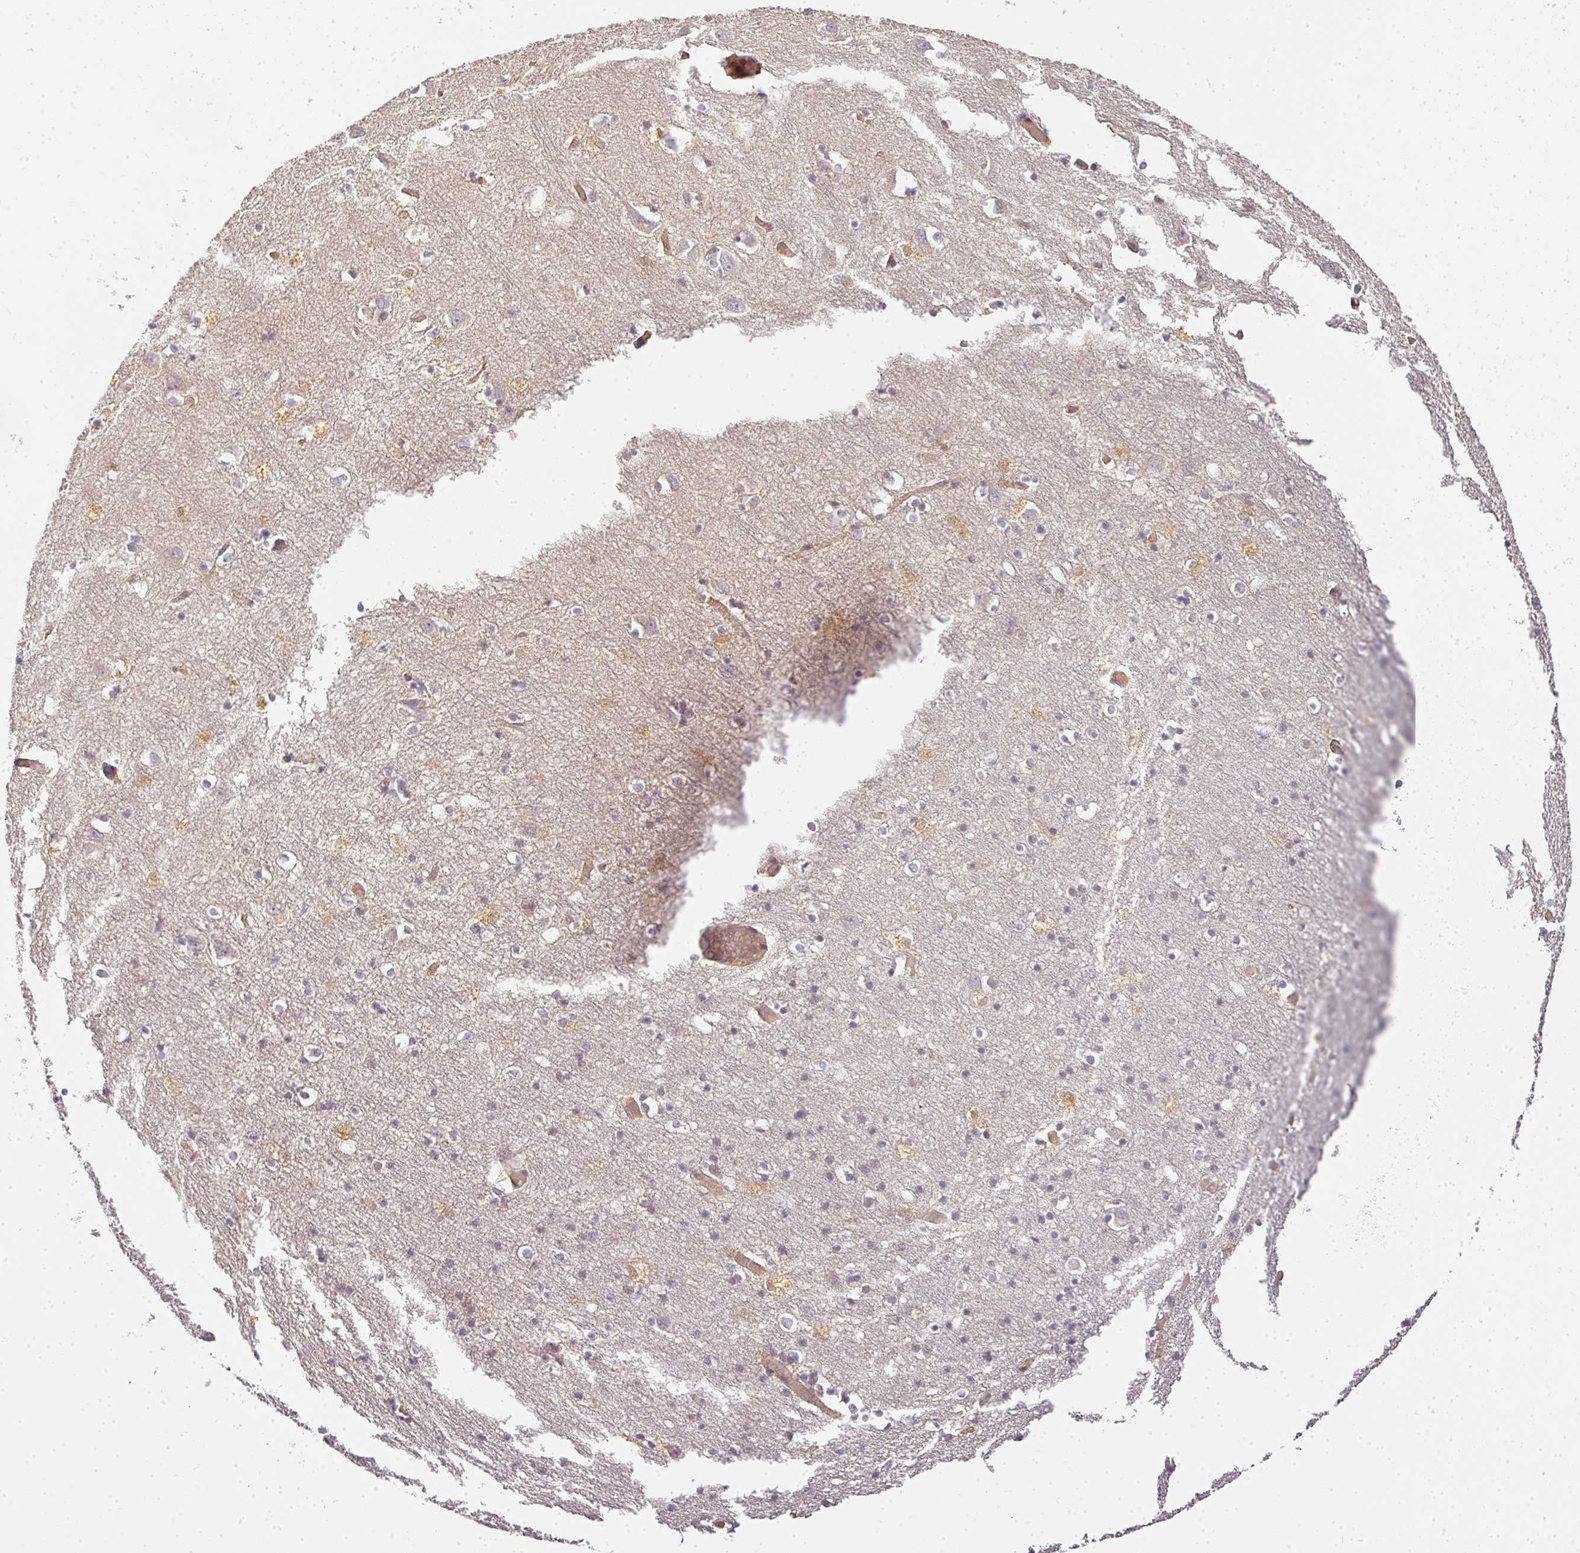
{"staining": {"intensity": "moderate", "quantity": "25%-75%", "location": "cytoplasmic/membranous"}, "tissue": "cerebral cortex", "cell_type": "Endothelial cells", "image_type": "normal", "snomed": [{"axis": "morphology", "description": "Normal tissue, NOS"}, {"axis": "topography", "description": "Cerebral cortex"}], "caption": "Immunohistochemistry photomicrograph of normal cerebral cortex: cerebral cortex stained using IHC demonstrates medium levels of moderate protein expression localized specifically in the cytoplasmic/membranous of endothelial cells, appearing as a cytoplasmic/membranous brown color.", "gene": "ADH5", "patient": {"sex": "male", "age": 70}}